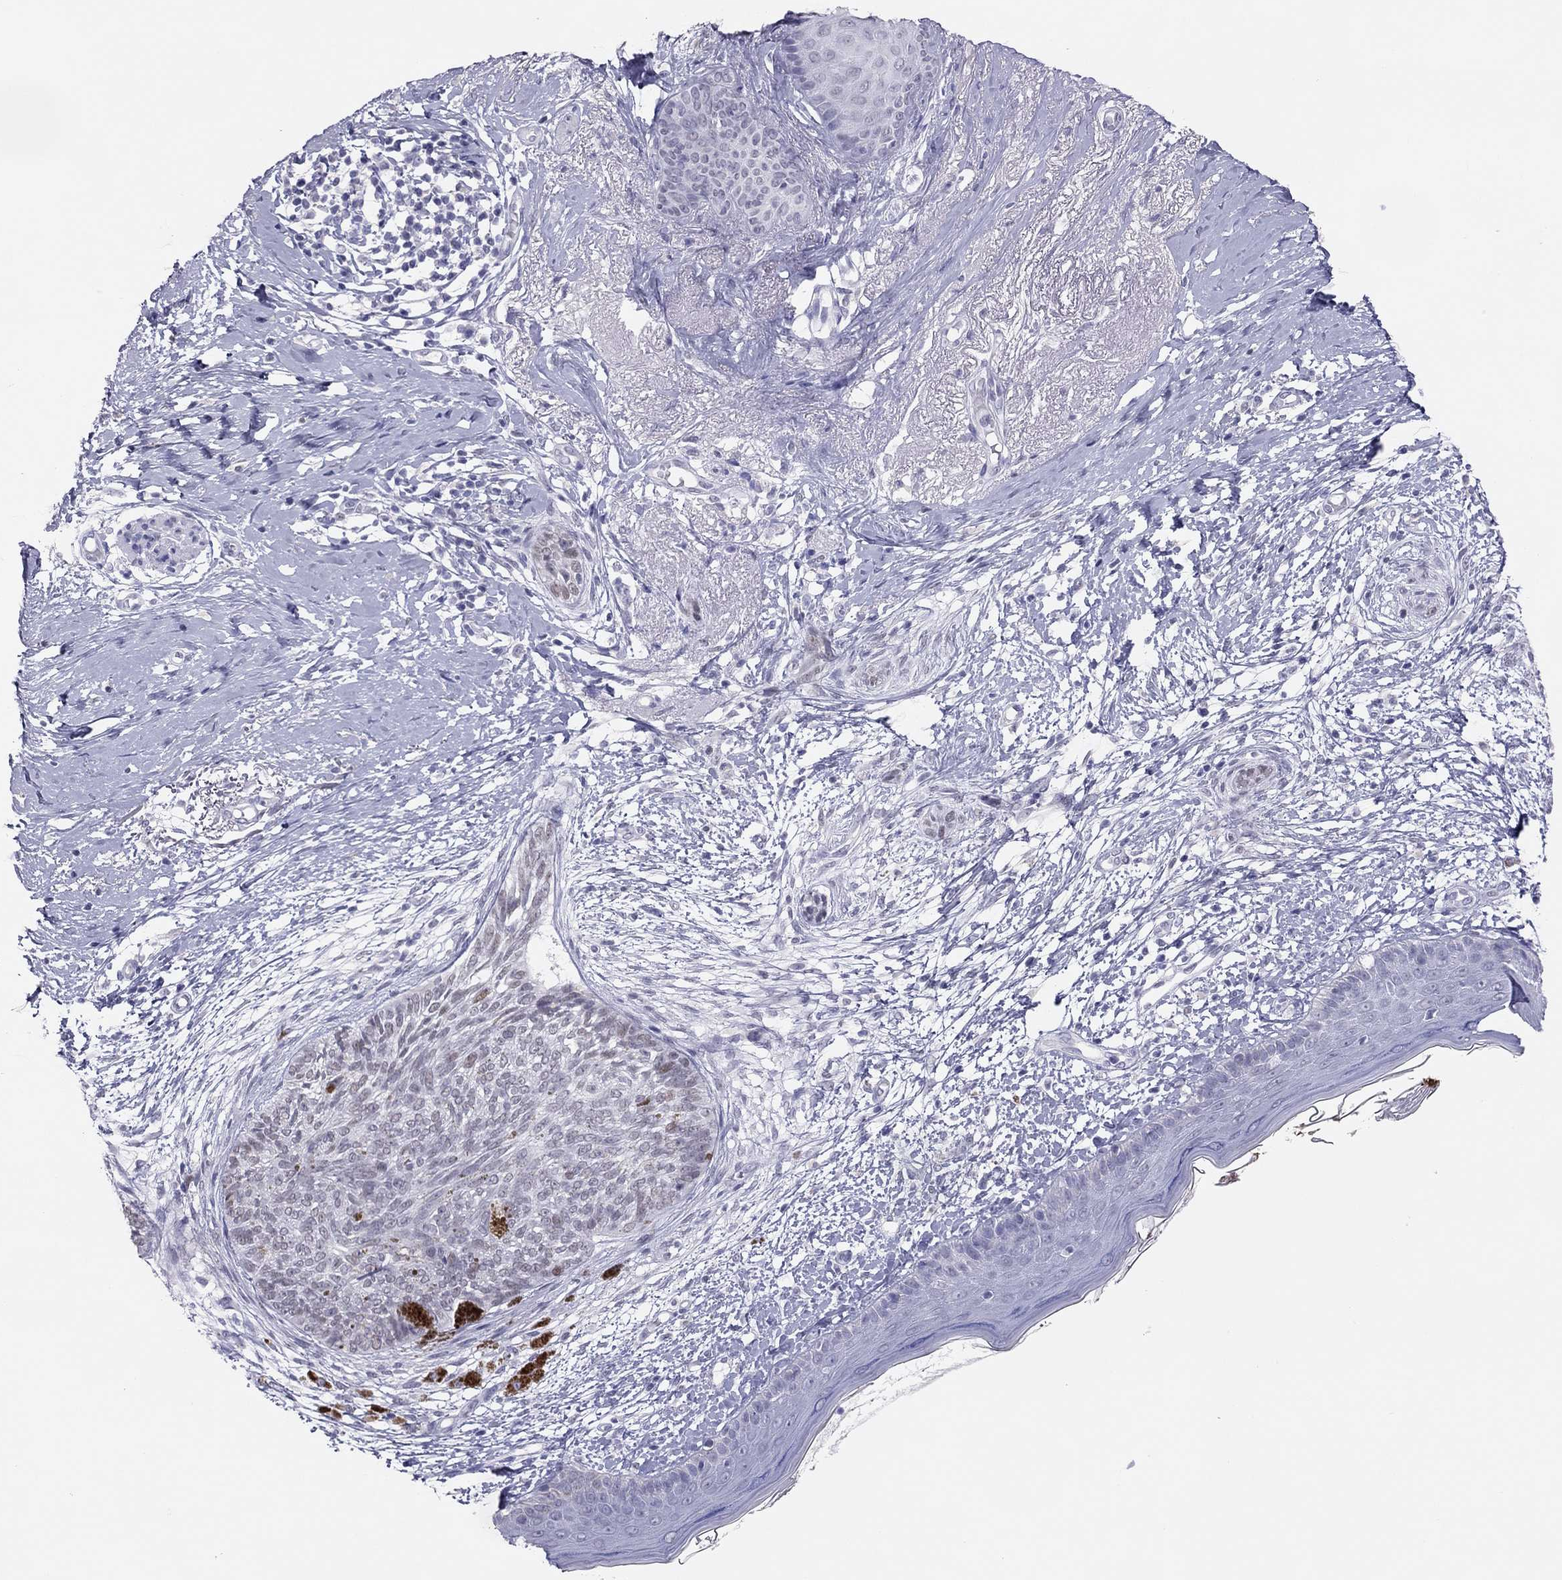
{"staining": {"intensity": "negative", "quantity": "none", "location": "none"}, "tissue": "skin cancer", "cell_type": "Tumor cells", "image_type": "cancer", "snomed": [{"axis": "morphology", "description": "Normal tissue, NOS"}, {"axis": "morphology", "description": "Basal cell carcinoma"}, {"axis": "topography", "description": "Skin"}], "caption": "DAB immunohistochemical staining of skin cancer reveals no significant staining in tumor cells. The staining was performed using DAB to visualize the protein expression in brown, while the nuclei were stained in blue with hematoxylin (Magnification: 20x).", "gene": "PHOX2A", "patient": {"sex": "male", "age": 84}}